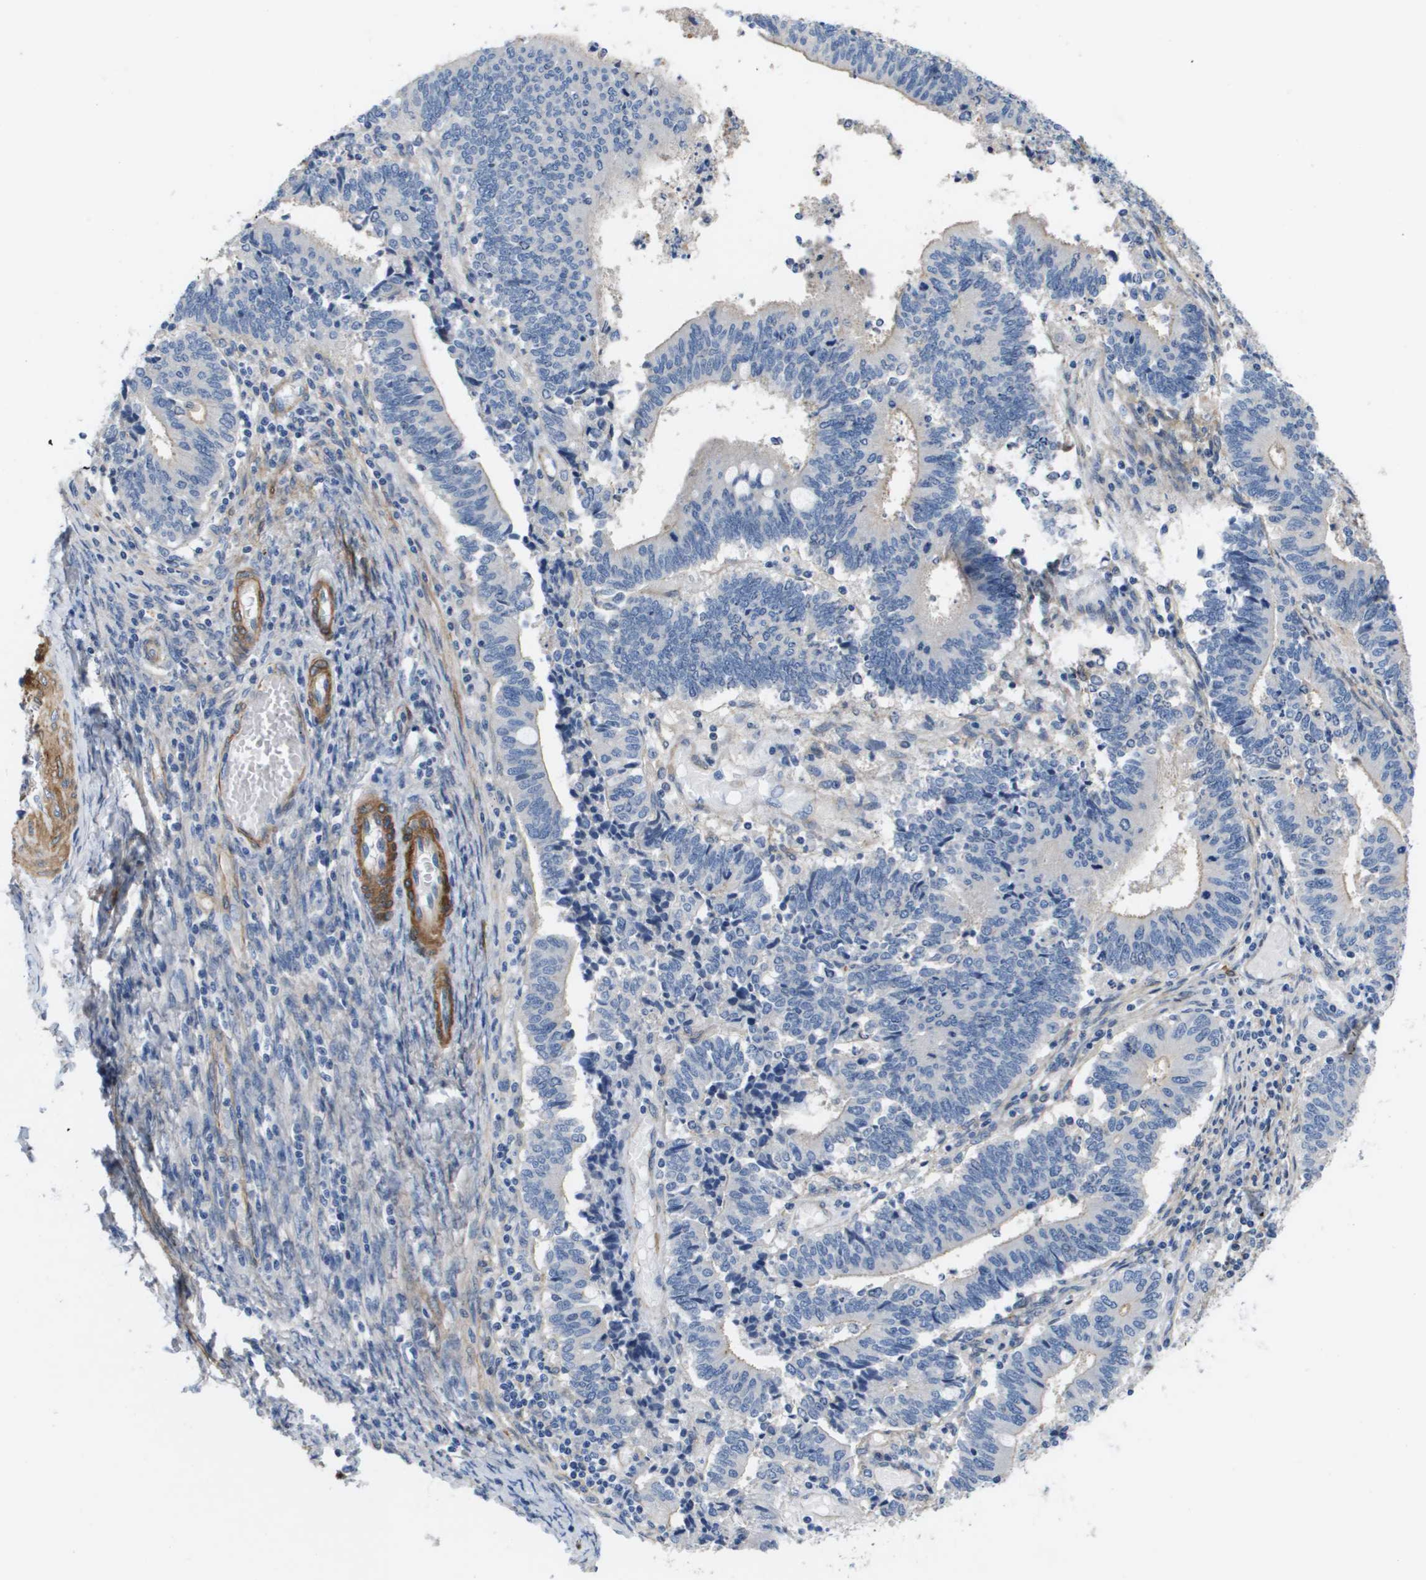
{"staining": {"intensity": "negative", "quantity": "none", "location": "none"}, "tissue": "cervical cancer", "cell_type": "Tumor cells", "image_type": "cancer", "snomed": [{"axis": "morphology", "description": "Adenocarcinoma, NOS"}, {"axis": "topography", "description": "Cervix"}], "caption": "High magnification brightfield microscopy of cervical cancer stained with DAB (3,3'-diaminobenzidine) (brown) and counterstained with hematoxylin (blue): tumor cells show no significant positivity.", "gene": "LPP", "patient": {"sex": "female", "age": 44}}